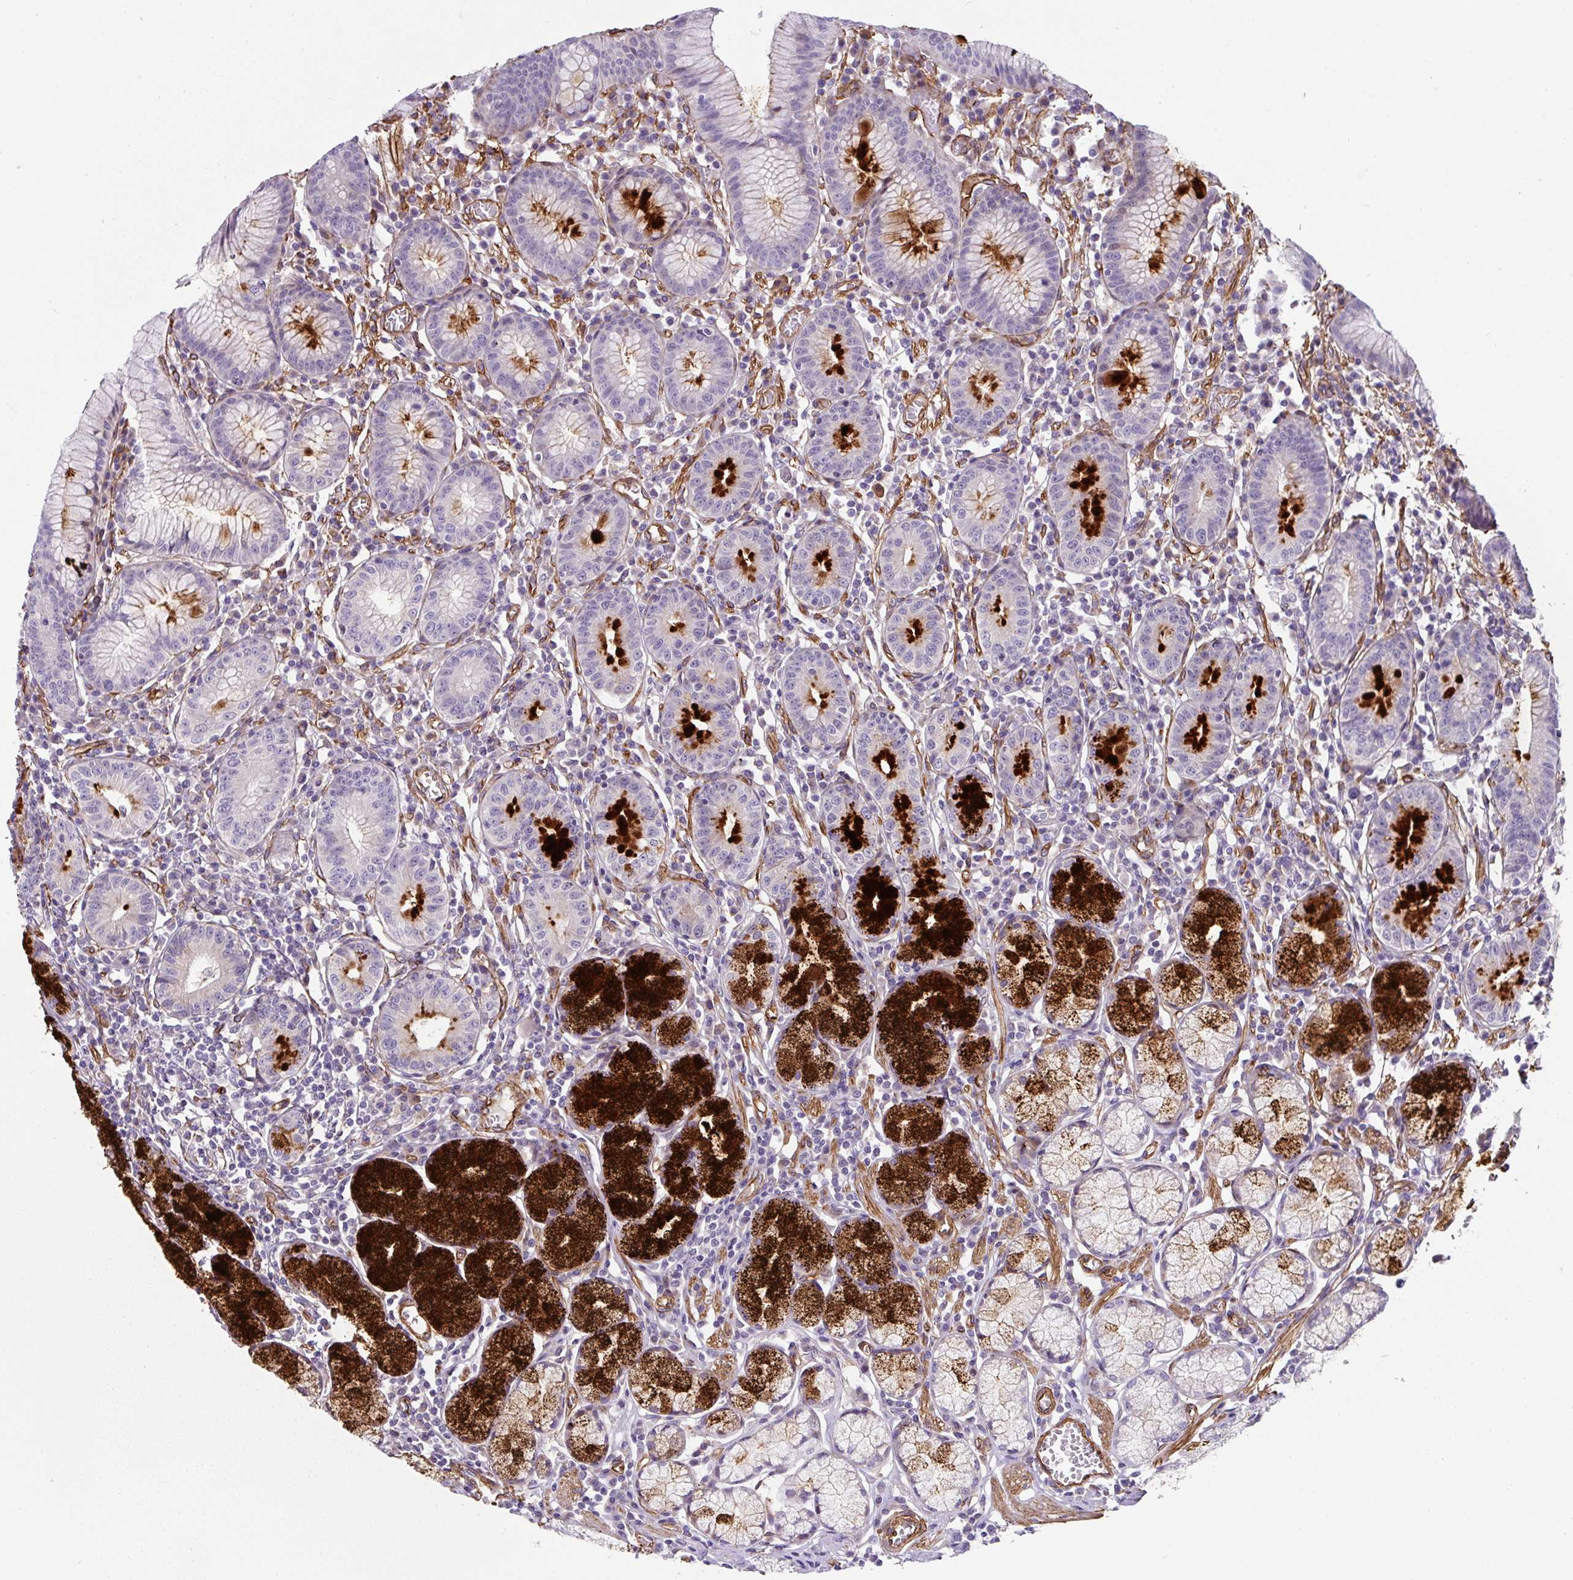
{"staining": {"intensity": "strong", "quantity": "<25%", "location": "cytoplasmic/membranous"}, "tissue": "stomach", "cell_type": "Glandular cells", "image_type": "normal", "snomed": [{"axis": "morphology", "description": "Normal tissue, NOS"}, {"axis": "topography", "description": "Stomach"}], "caption": "Protein analysis of normal stomach demonstrates strong cytoplasmic/membranous expression in approximately <25% of glandular cells. (IHC, brightfield microscopy, high magnification).", "gene": "ANKUB1", "patient": {"sex": "male", "age": 55}}